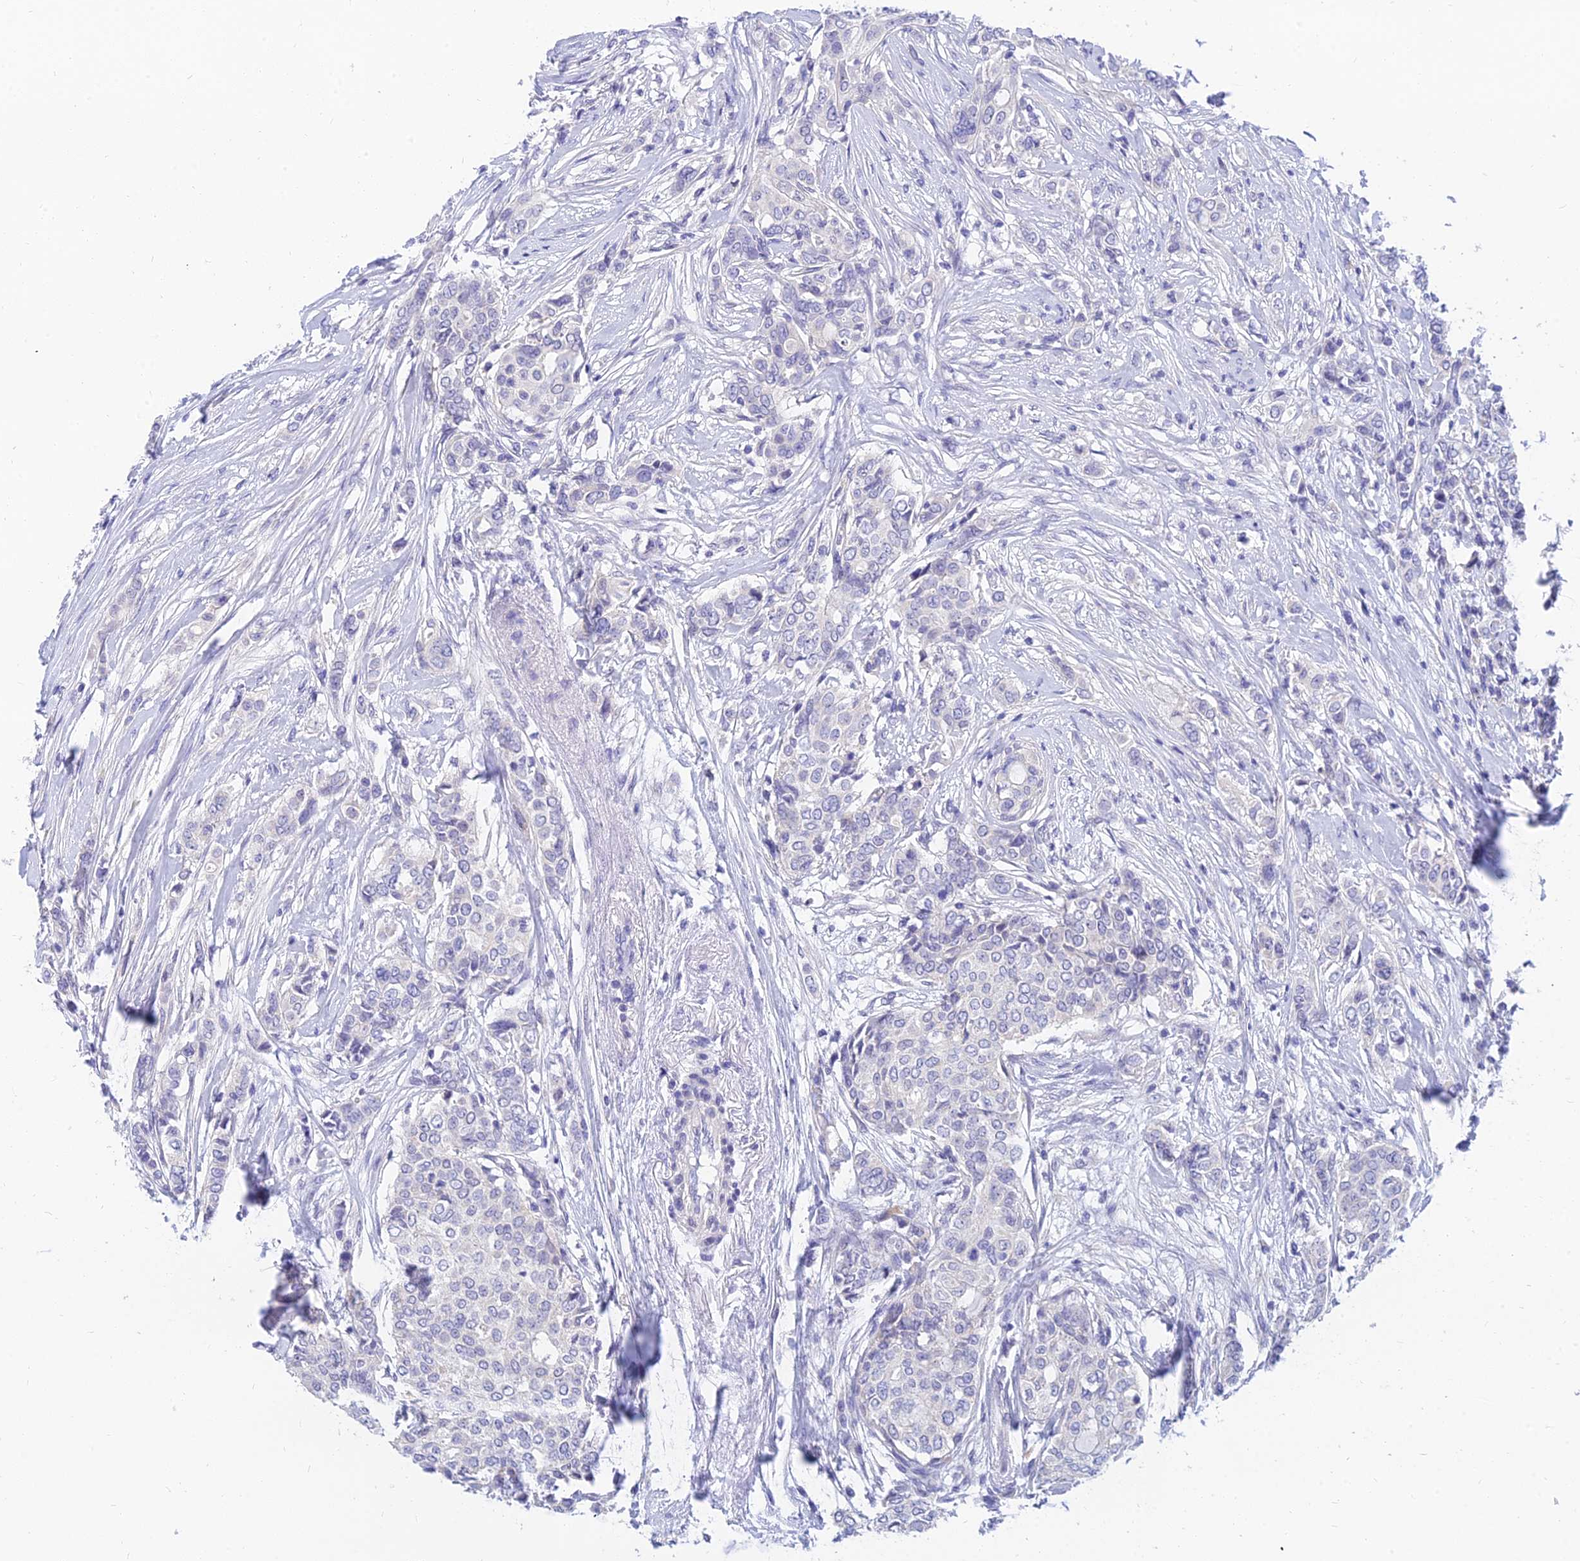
{"staining": {"intensity": "negative", "quantity": "none", "location": "none"}, "tissue": "breast cancer", "cell_type": "Tumor cells", "image_type": "cancer", "snomed": [{"axis": "morphology", "description": "Lobular carcinoma"}, {"axis": "topography", "description": "Breast"}], "caption": "Protein analysis of lobular carcinoma (breast) demonstrates no significant positivity in tumor cells. (Stains: DAB (3,3'-diaminobenzidine) immunohistochemistry with hematoxylin counter stain, Microscopy: brightfield microscopy at high magnification).", "gene": "TMEM161B", "patient": {"sex": "female", "age": 51}}